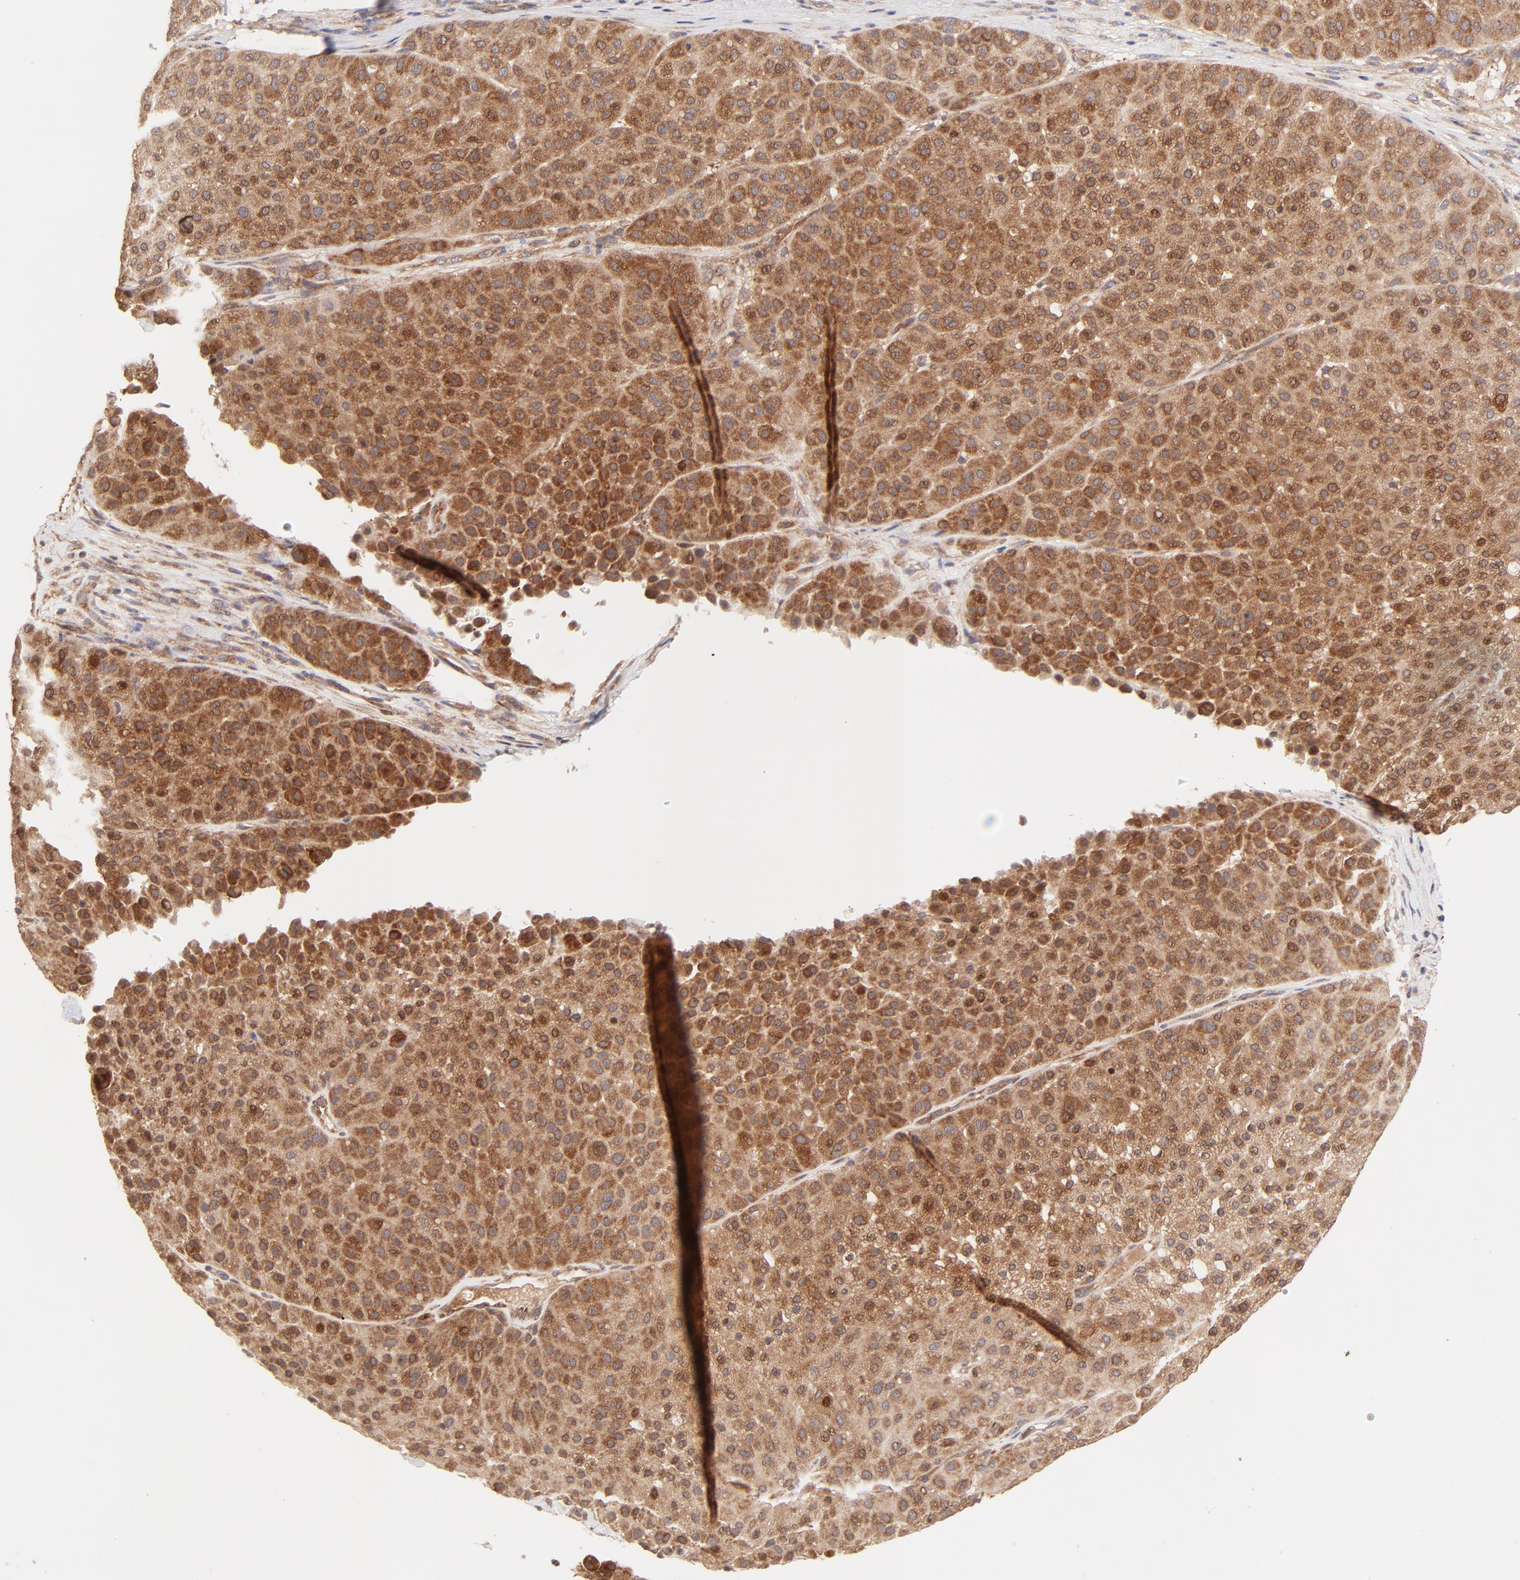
{"staining": {"intensity": "strong", "quantity": ">75%", "location": "cytoplasmic/membranous"}, "tissue": "melanoma", "cell_type": "Tumor cells", "image_type": "cancer", "snomed": [{"axis": "morphology", "description": "Normal tissue, NOS"}, {"axis": "morphology", "description": "Malignant melanoma, Metastatic site"}, {"axis": "topography", "description": "Skin"}], "caption": "Immunohistochemical staining of malignant melanoma (metastatic site) exhibits strong cytoplasmic/membranous protein staining in approximately >75% of tumor cells.", "gene": "TNRC6B", "patient": {"sex": "male", "age": 41}}